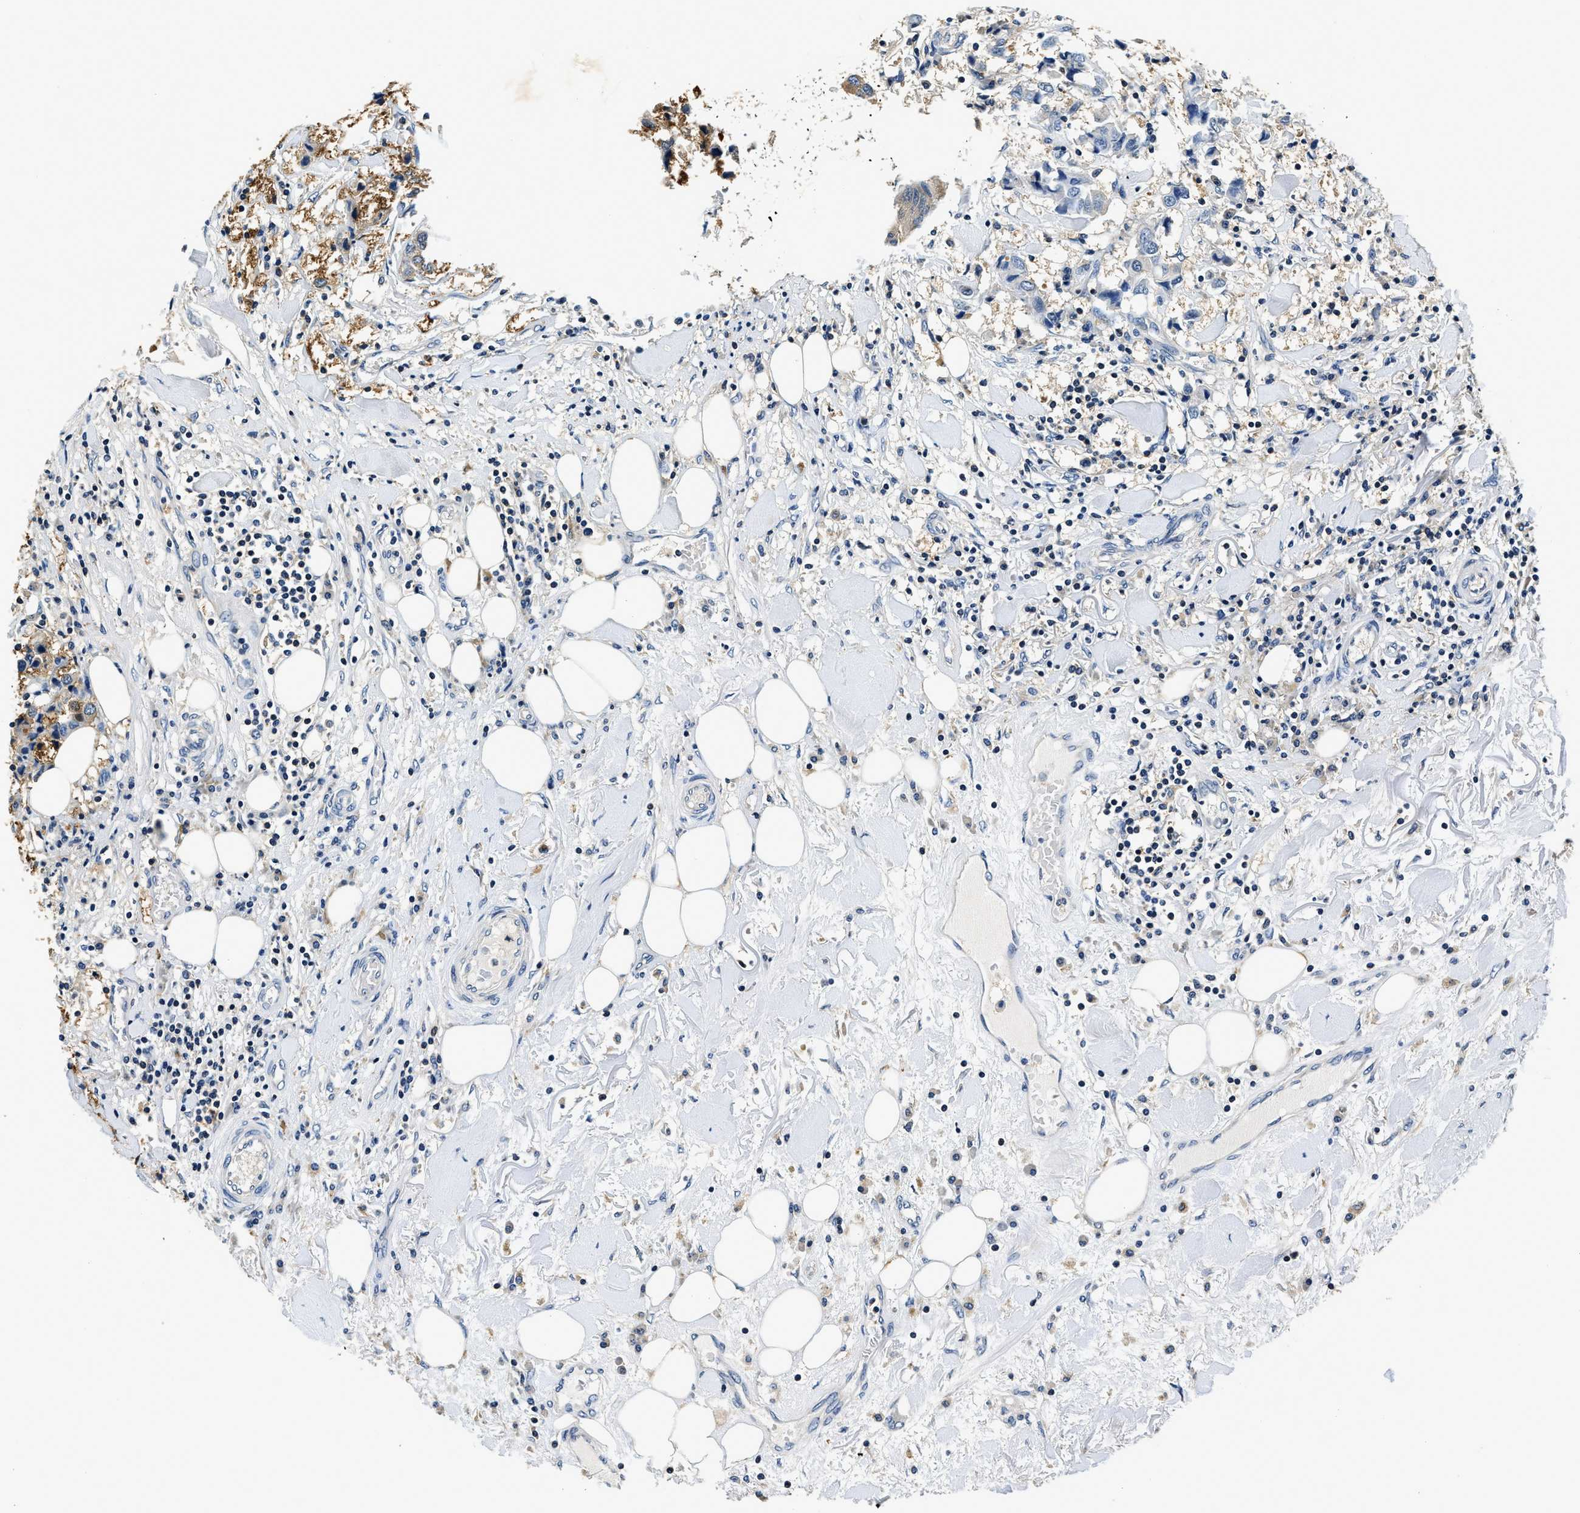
{"staining": {"intensity": "moderate", "quantity": "25%-75%", "location": "cytoplasmic/membranous"}, "tissue": "breast cancer", "cell_type": "Tumor cells", "image_type": "cancer", "snomed": [{"axis": "morphology", "description": "Duct carcinoma"}, {"axis": "topography", "description": "Breast"}], "caption": "IHC (DAB) staining of breast cancer (infiltrating ductal carcinoma) displays moderate cytoplasmic/membranous protein positivity in about 25%-75% of tumor cells.", "gene": "RESF1", "patient": {"sex": "female", "age": 80}}